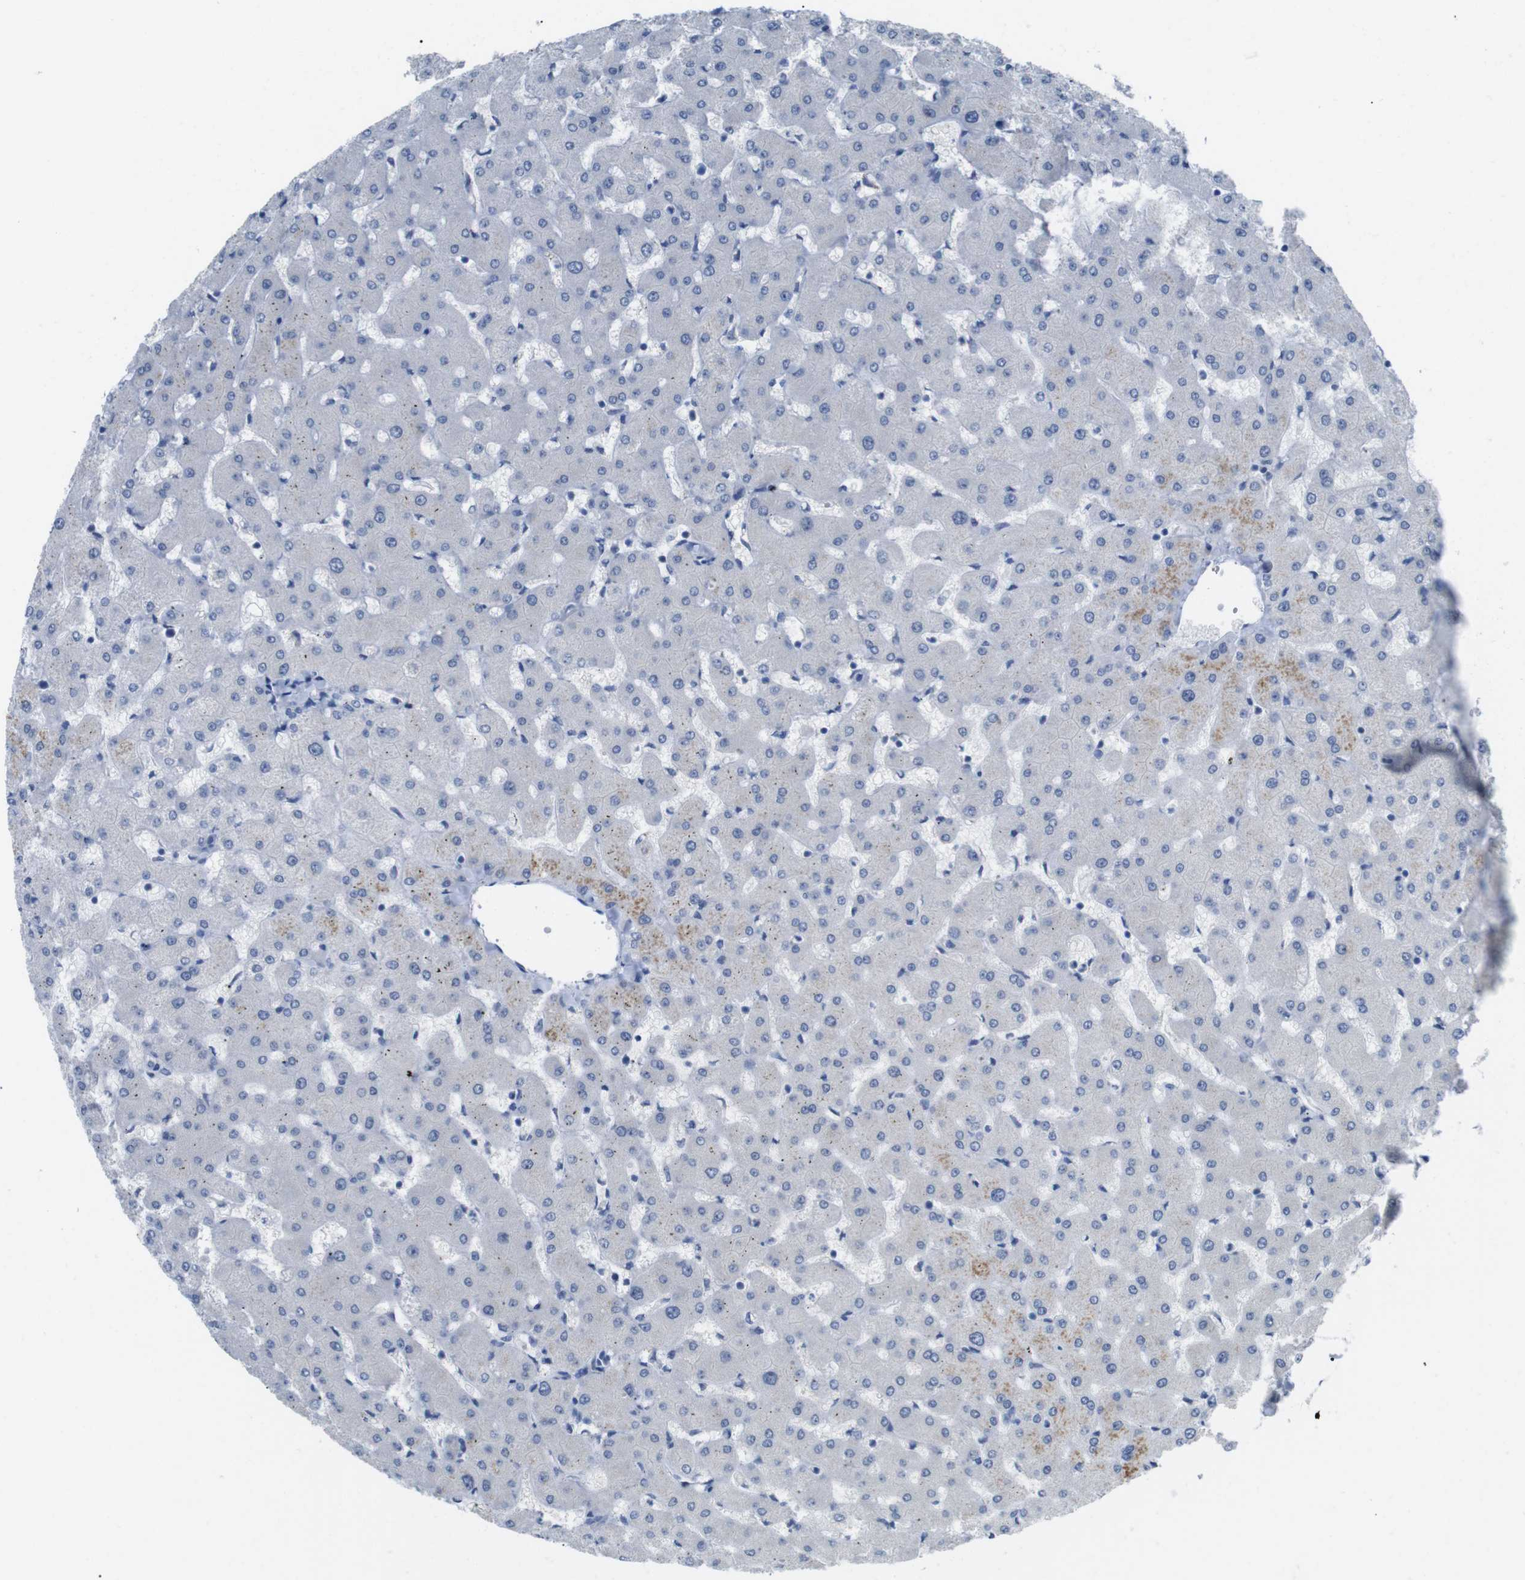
{"staining": {"intensity": "negative", "quantity": "none", "location": "none"}, "tissue": "liver", "cell_type": "Cholangiocytes", "image_type": "normal", "snomed": [{"axis": "morphology", "description": "Normal tissue, NOS"}, {"axis": "topography", "description": "Liver"}], "caption": "High power microscopy histopathology image of an IHC histopathology image of benign liver, revealing no significant expression in cholangiocytes. Brightfield microscopy of immunohistochemistry (IHC) stained with DAB (brown) and hematoxylin (blue), captured at high magnification.", "gene": "CHRM5", "patient": {"sex": "female", "age": 63}}